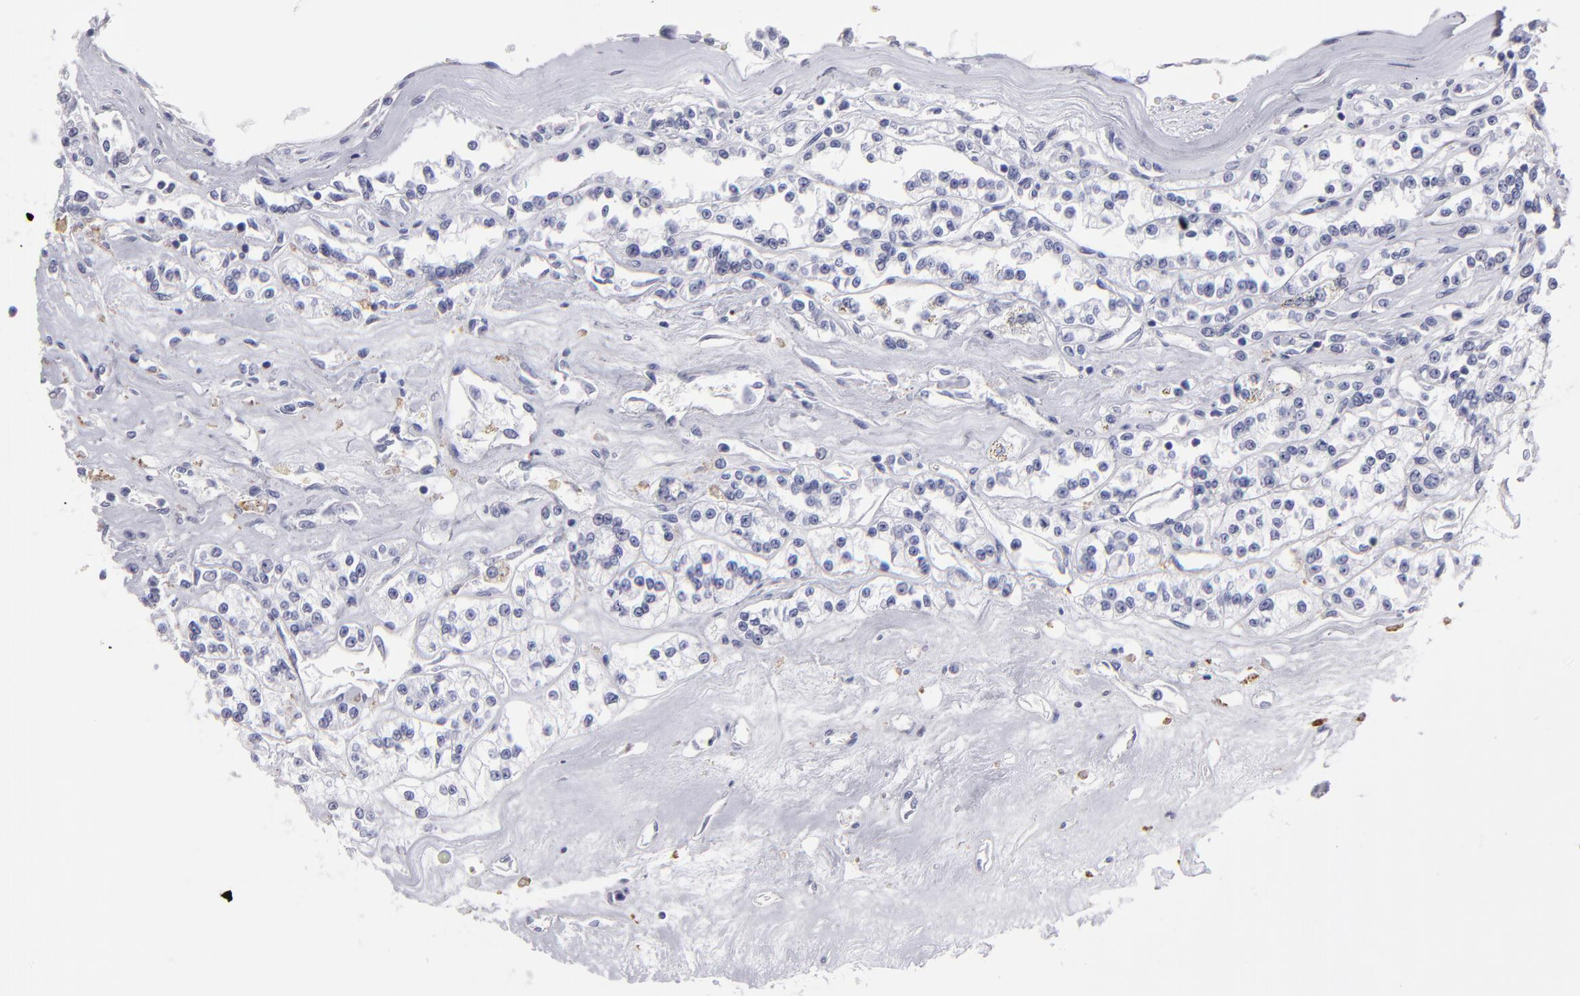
{"staining": {"intensity": "negative", "quantity": "none", "location": "none"}, "tissue": "renal cancer", "cell_type": "Tumor cells", "image_type": "cancer", "snomed": [{"axis": "morphology", "description": "Adenocarcinoma, NOS"}, {"axis": "topography", "description": "Kidney"}], "caption": "Renal adenocarcinoma was stained to show a protein in brown. There is no significant expression in tumor cells. The staining was performed using DAB (3,3'-diaminobenzidine) to visualize the protein expression in brown, while the nuclei were stained in blue with hematoxylin (Magnification: 20x).", "gene": "MB", "patient": {"sex": "female", "age": 76}}